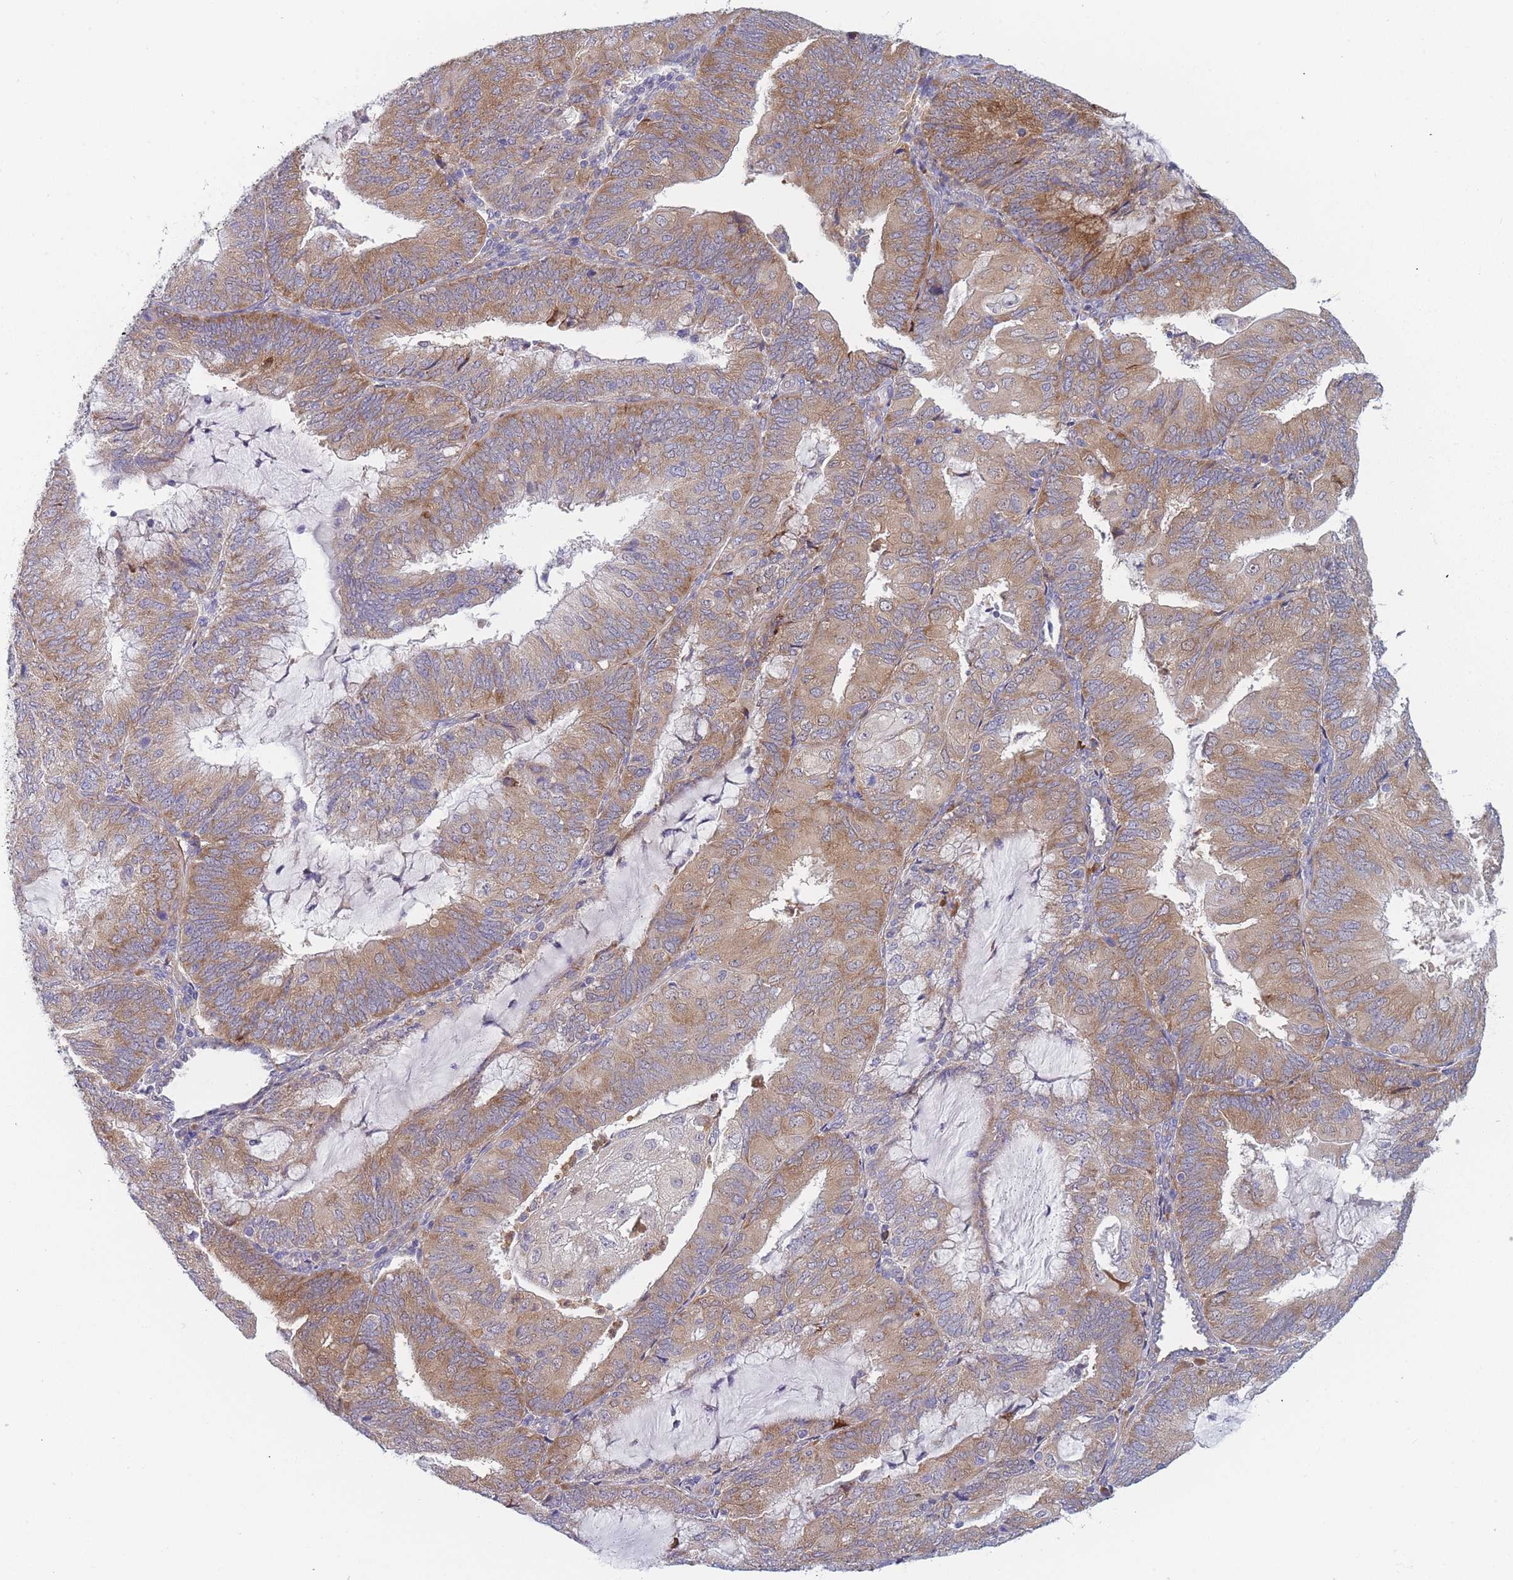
{"staining": {"intensity": "moderate", "quantity": ">75%", "location": "cytoplasmic/membranous"}, "tissue": "endometrial cancer", "cell_type": "Tumor cells", "image_type": "cancer", "snomed": [{"axis": "morphology", "description": "Adenocarcinoma, NOS"}, {"axis": "topography", "description": "Endometrium"}], "caption": "Protein staining of endometrial cancer (adenocarcinoma) tissue displays moderate cytoplasmic/membranous positivity in about >75% of tumor cells.", "gene": "NDUFAF6", "patient": {"sex": "female", "age": 81}}